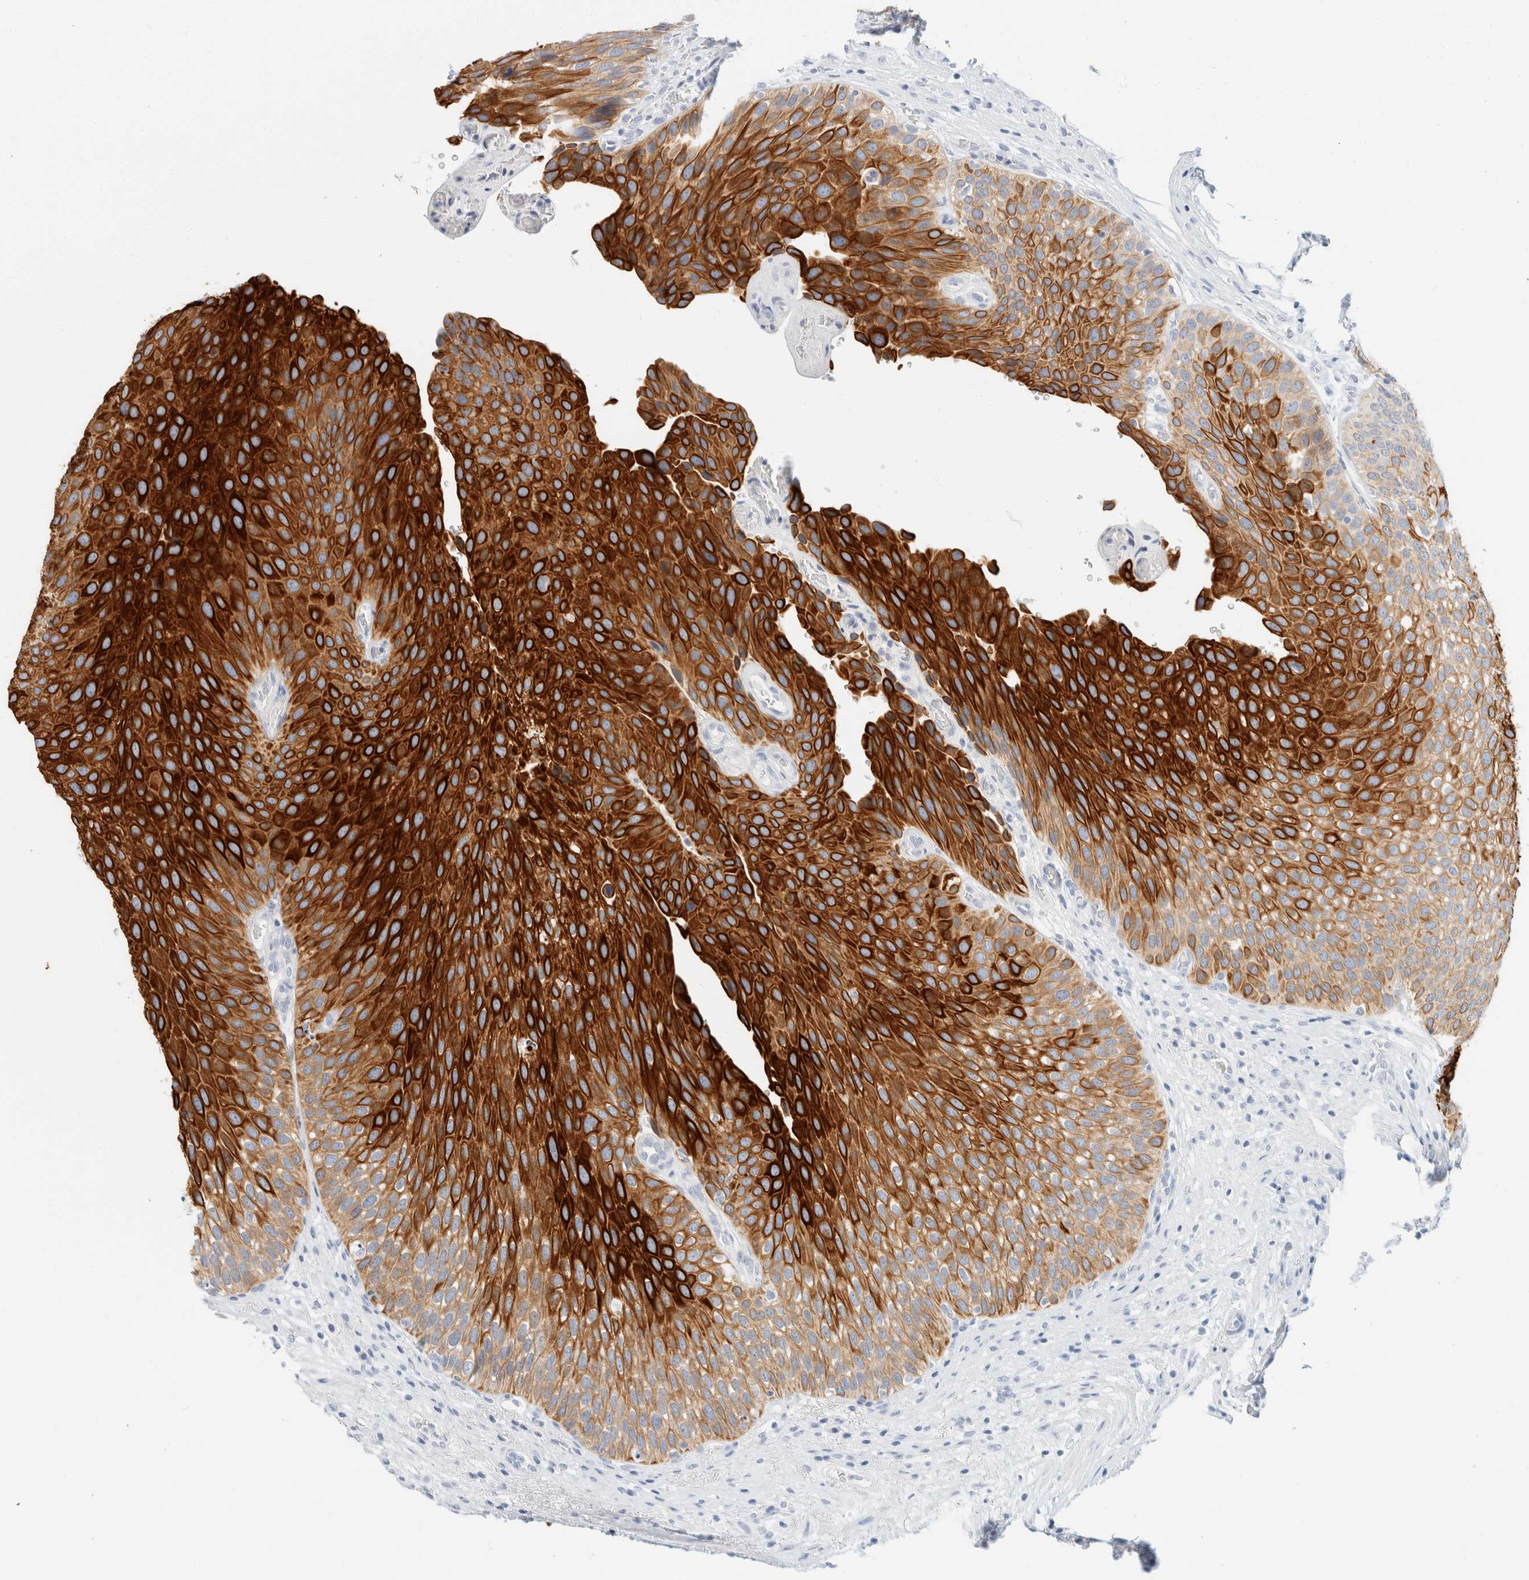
{"staining": {"intensity": "strong", "quantity": ">75%", "location": "cytoplasmic/membranous"}, "tissue": "urothelial cancer", "cell_type": "Tumor cells", "image_type": "cancer", "snomed": [{"axis": "morphology", "description": "Normal tissue, NOS"}, {"axis": "morphology", "description": "Urothelial carcinoma, Low grade"}, {"axis": "topography", "description": "Urinary bladder"}, {"axis": "topography", "description": "Prostate"}], "caption": "Immunohistochemical staining of human low-grade urothelial carcinoma demonstrates strong cytoplasmic/membranous protein staining in approximately >75% of tumor cells. The staining is performed using DAB brown chromogen to label protein expression. The nuclei are counter-stained blue using hematoxylin.", "gene": "KRT20", "patient": {"sex": "male", "age": 60}}